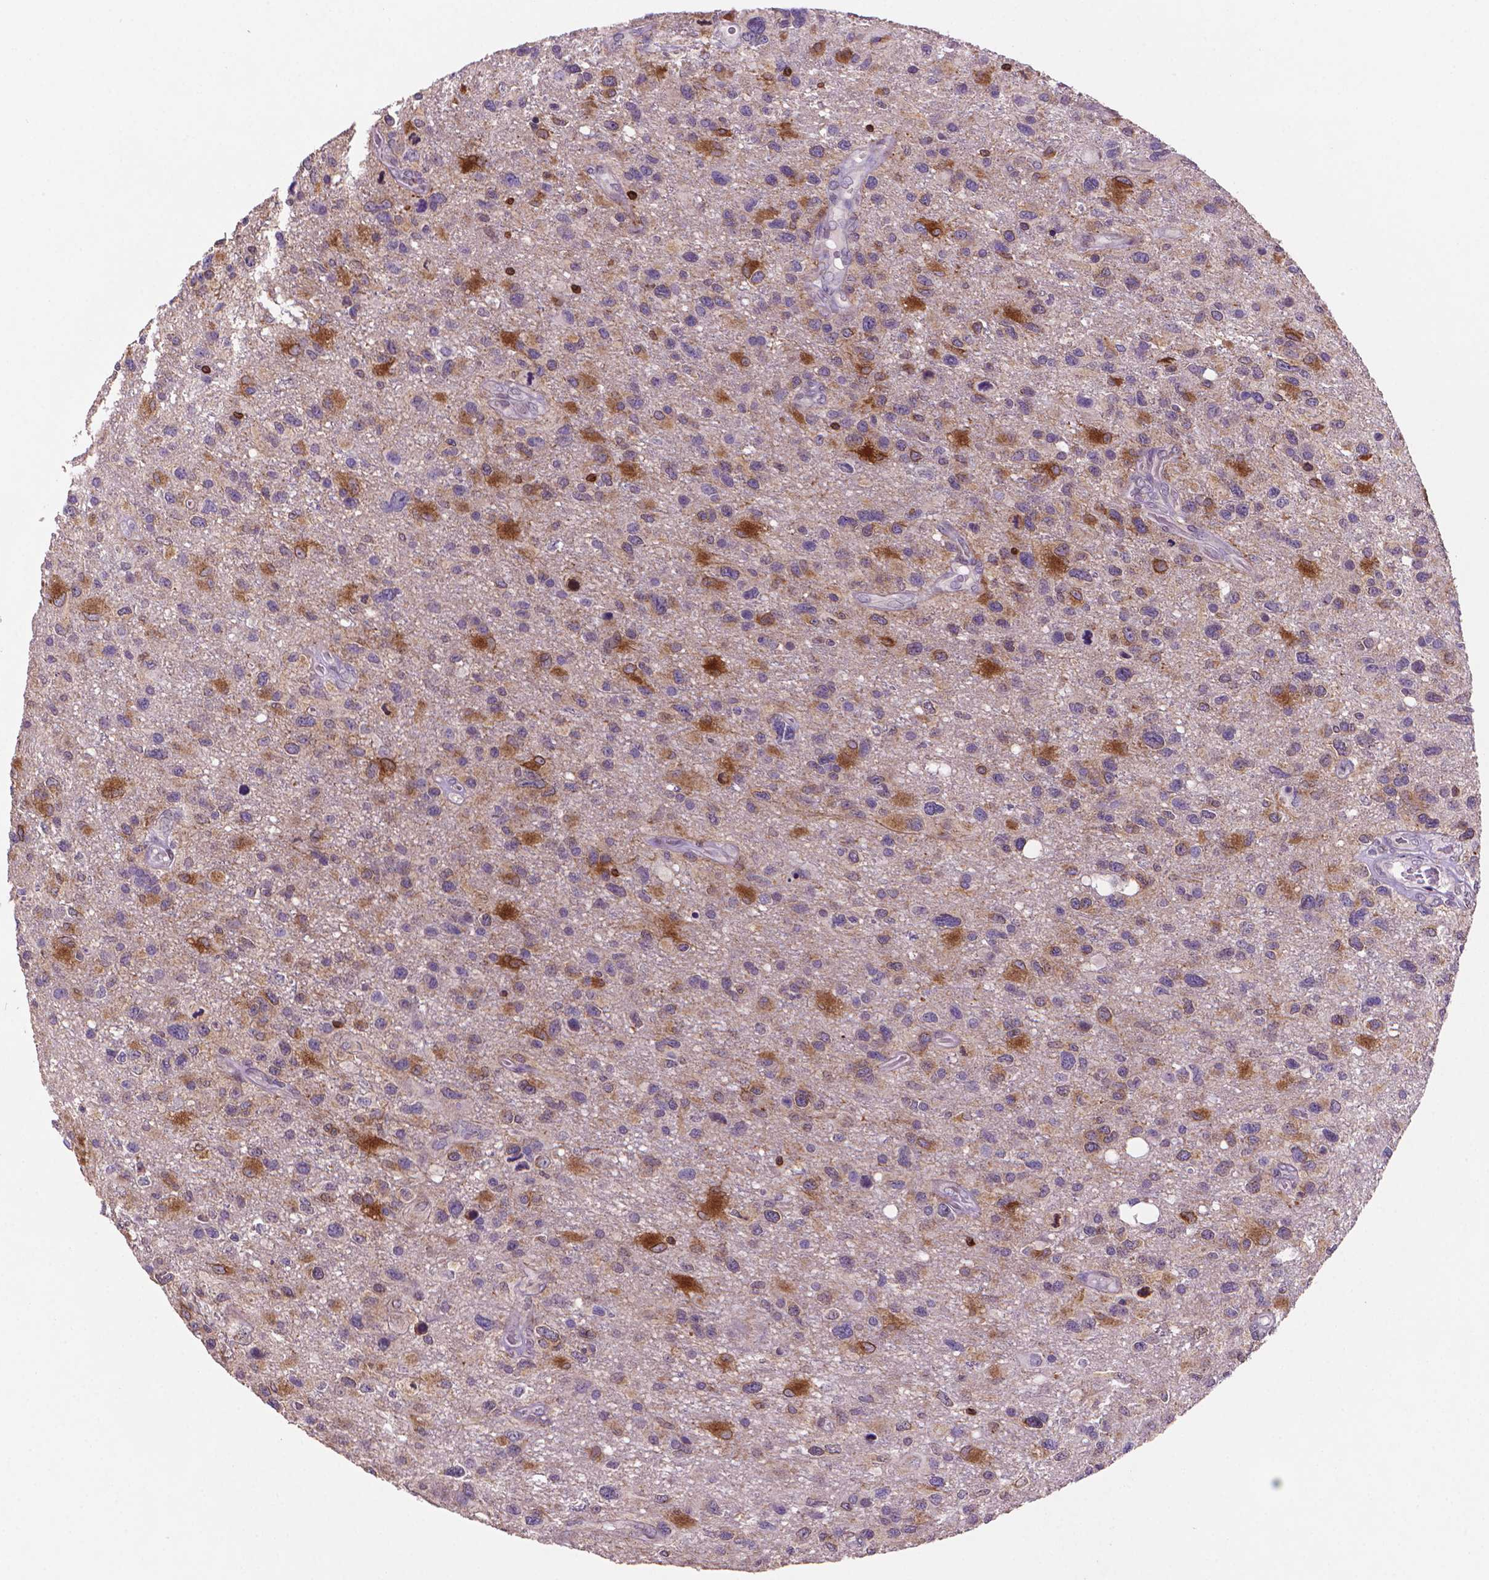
{"staining": {"intensity": "negative", "quantity": "none", "location": "none"}, "tissue": "glioma", "cell_type": "Tumor cells", "image_type": "cancer", "snomed": [{"axis": "morphology", "description": "Glioma, malignant, NOS"}, {"axis": "morphology", "description": "Glioma, malignant, High grade"}, {"axis": "topography", "description": "Brain"}], "caption": "A photomicrograph of high-grade glioma (malignant) stained for a protein shows no brown staining in tumor cells. (DAB (3,3'-diaminobenzidine) immunohistochemistry, high magnification).", "gene": "BCL2", "patient": {"sex": "female", "age": 71}}